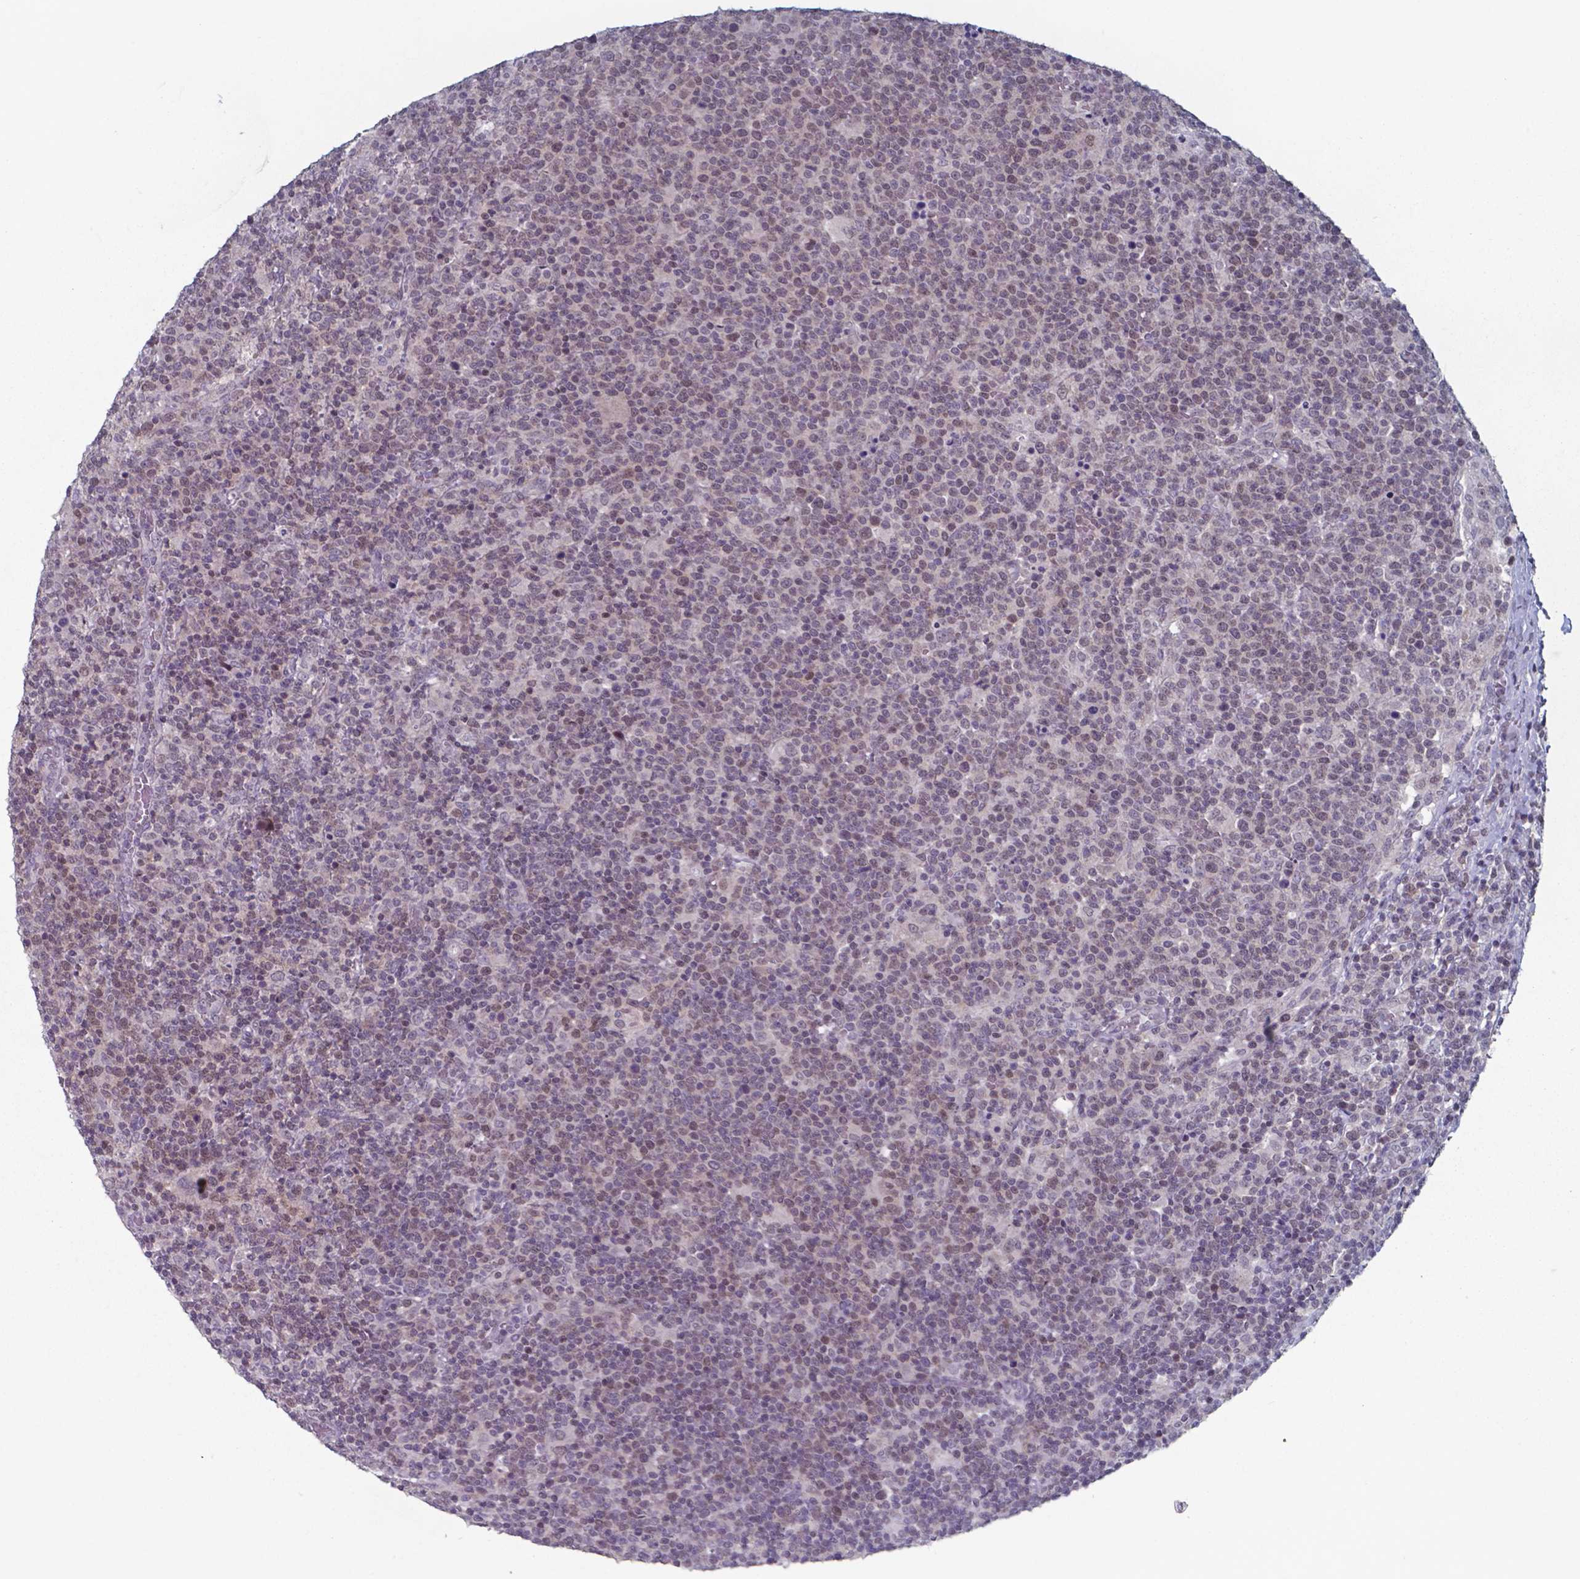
{"staining": {"intensity": "weak", "quantity": "25%-75%", "location": "nuclear"}, "tissue": "lymphoma", "cell_type": "Tumor cells", "image_type": "cancer", "snomed": [{"axis": "morphology", "description": "Malignant lymphoma, non-Hodgkin's type, High grade"}, {"axis": "topography", "description": "Lymph node"}], "caption": "A high-resolution micrograph shows IHC staining of high-grade malignant lymphoma, non-Hodgkin's type, which reveals weak nuclear staining in approximately 25%-75% of tumor cells.", "gene": "TDP2", "patient": {"sex": "male", "age": 61}}